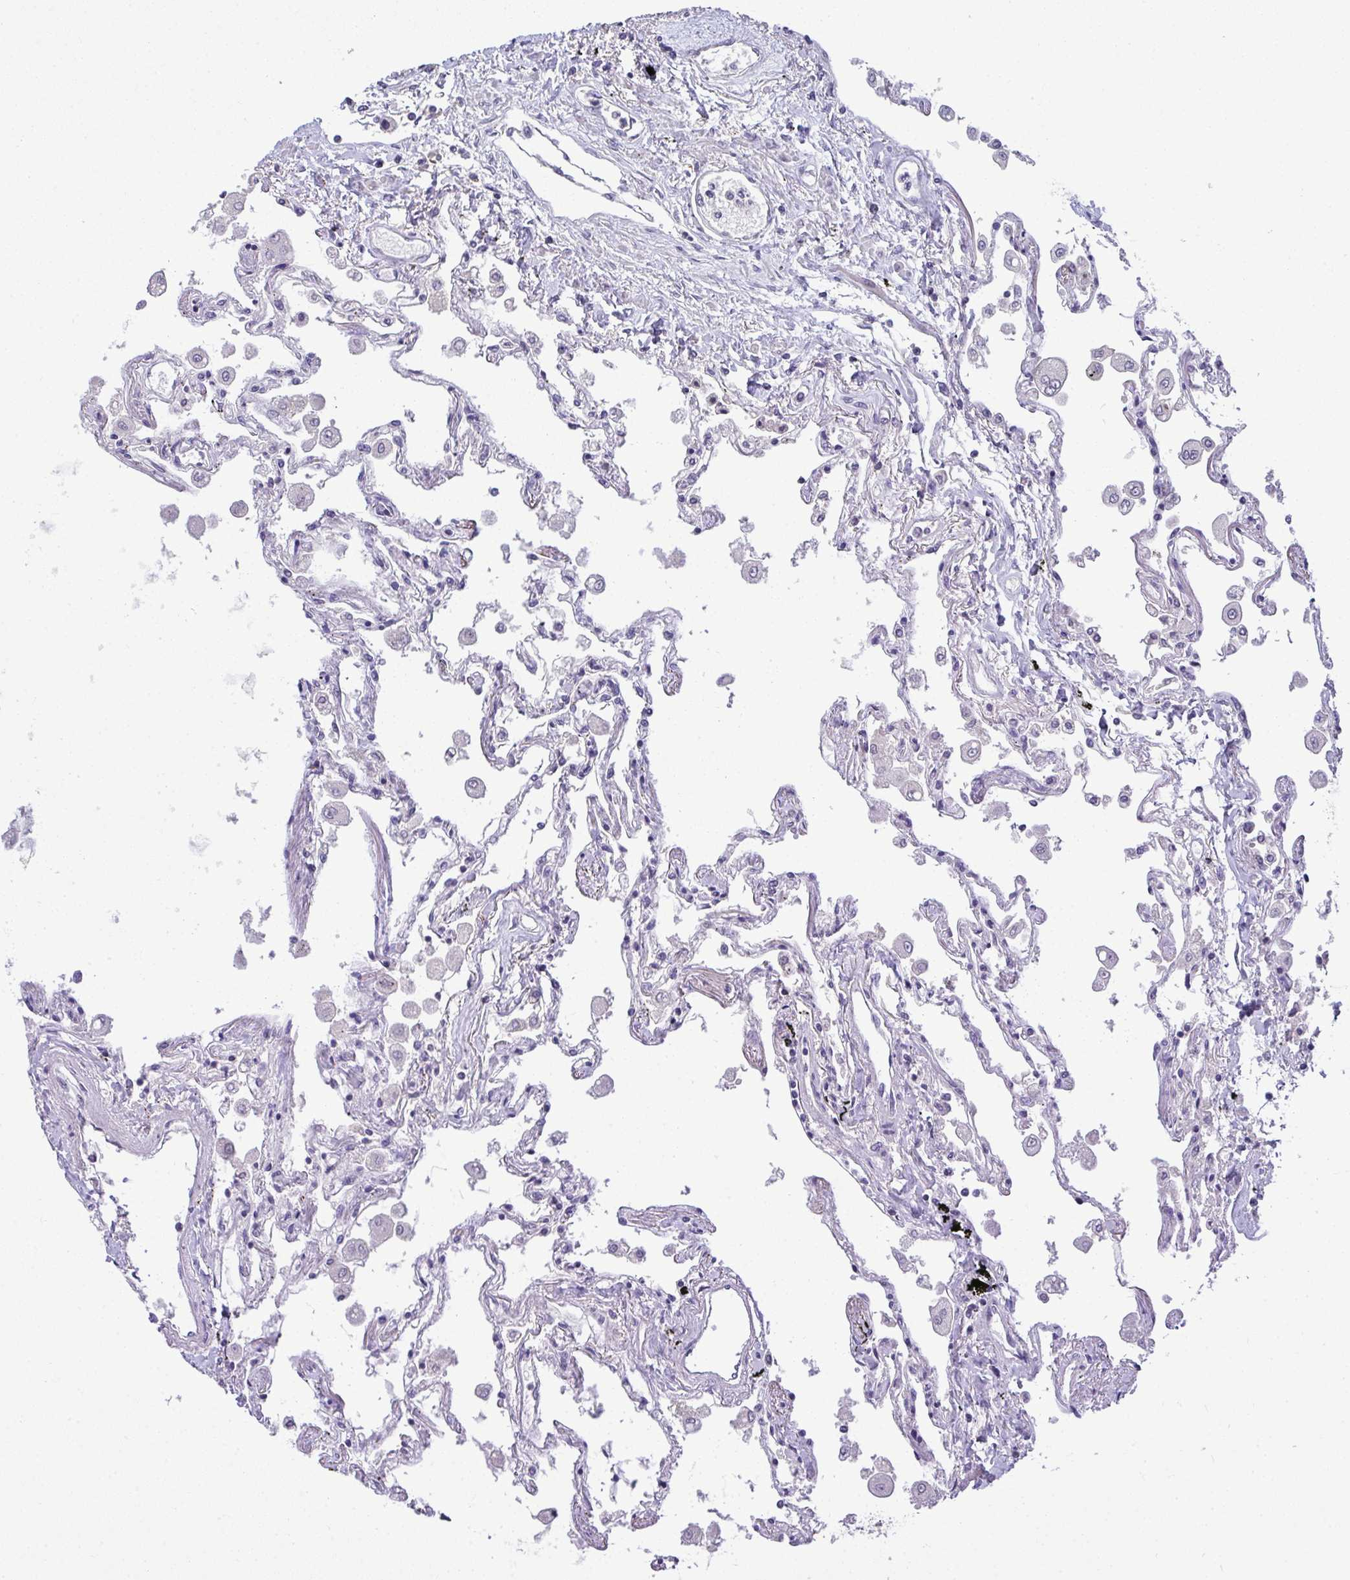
{"staining": {"intensity": "negative", "quantity": "none", "location": "none"}, "tissue": "lung", "cell_type": "Alveolar cells", "image_type": "normal", "snomed": [{"axis": "morphology", "description": "Normal tissue, NOS"}, {"axis": "morphology", "description": "Adenocarcinoma, NOS"}, {"axis": "topography", "description": "Cartilage tissue"}, {"axis": "topography", "description": "Lung"}], "caption": "IHC image of benign lung: lung stained with DAB reveals no significant protein staining in alveolar cells. Brightfield microscopy of IHC stained with DAB (3,3'-diaminobenzidine) (brown) and hematoxylin (blue), captured at high magnification.", "gene": "NT5C1A", "patient": {"sex": "female", "age": 67}}